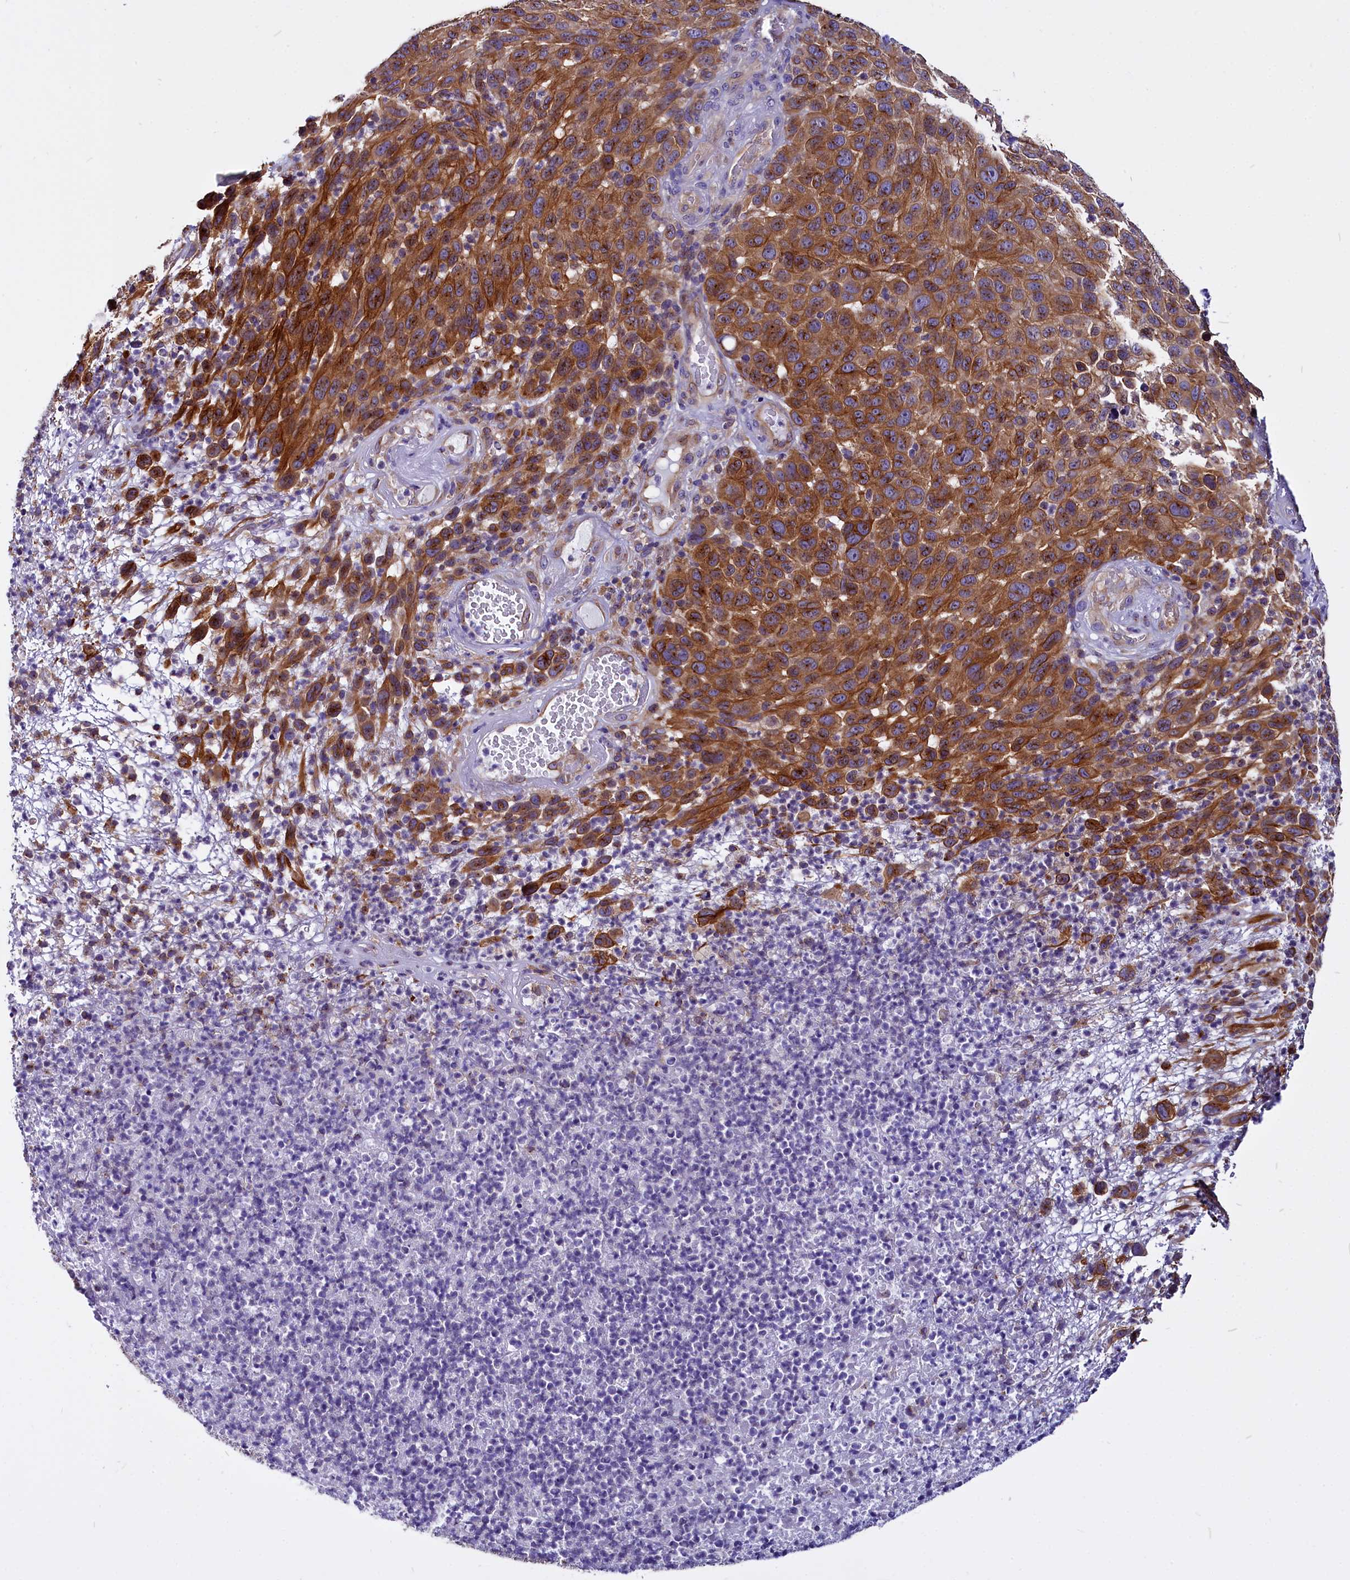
{"staining": {"intensity": "moderate", "quantity": ">75%", "location": "cytoplasmic/membranous"}, "tissue": "melanoma", "cell_type": "Tumor cells", "image_type": "cancer", "snomed": [{"axis": "morphology", "description": "Malignant melanoma, NOS"}, {"axis": "topography", "description": "Skin"}], "caption": "Immunohistochemical staining of malignant melanoma demonstrates moderate cytoplasmic/membranous protein staining in approximately >75% of tumor cells.", "gene": "CEP170", "patient": {"sex": "male", "age": 49}}